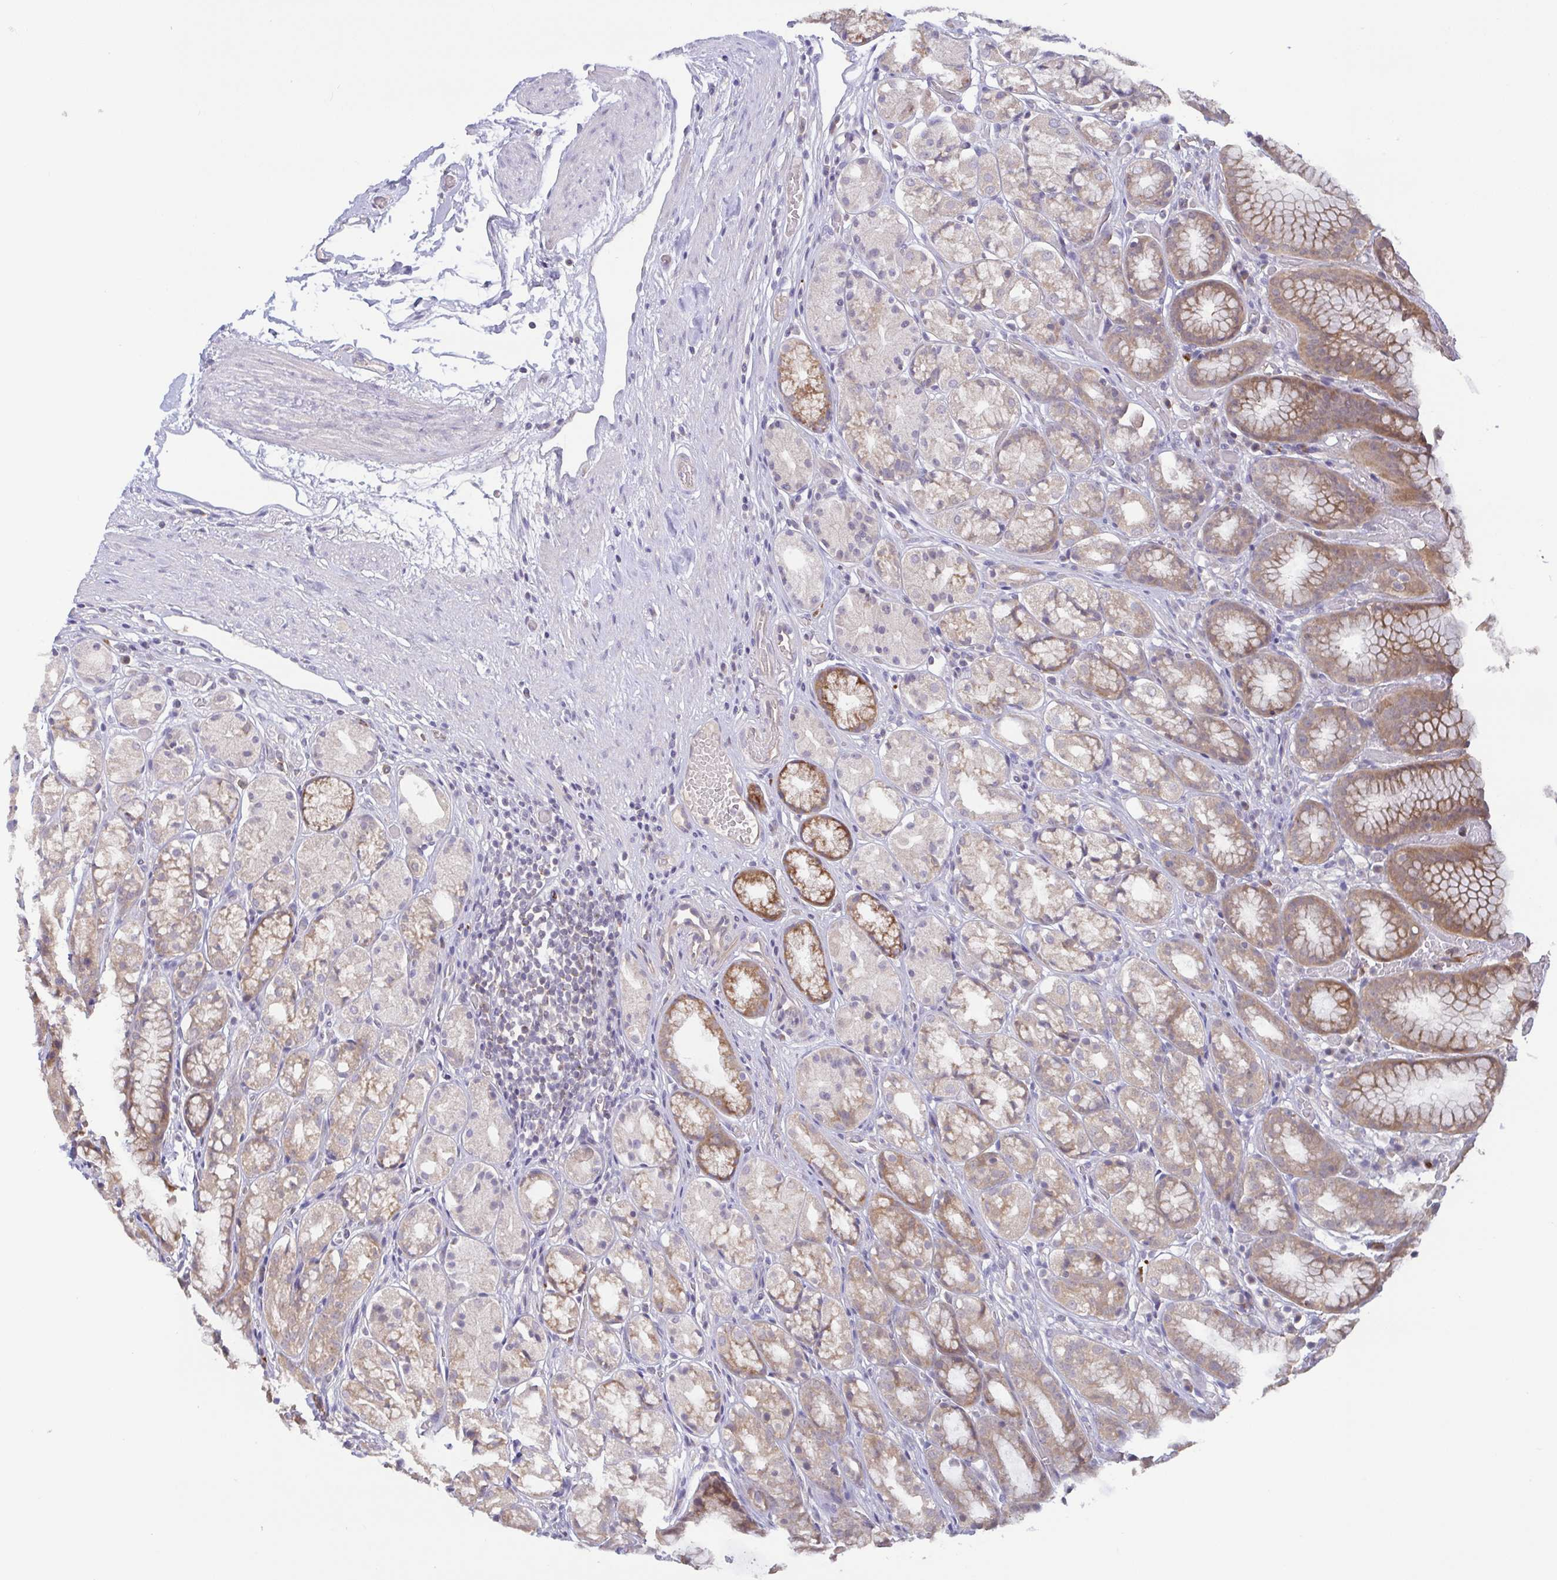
{"staining": {"intensity": "moderate", "quantity": "25%-75%", "location": "cytoplasmic/membranous"}, "tissue": "stomach", "cell_type": "Glandular cells", "image_type": "normal", "snomed": [{"axis": "morphology", "description": "Normal tissue, NOS"}, {"axis": "topography", "description": "Stomach"}], "caption": "Immunohistochemistry staining of unremarkable stomach, which exhibits medium levels of moderate cytoplasmic/membranous staining in about 25%-75% of glandular cells indicating moderate cytoplasmic/membranous protein staining. The staining was performed using DAB (3,3'-diaminobenzidine) (brown) for protein detection and nuclei were counterstained in hematoxylin (blue).", "gene": "OSBPL7", "patient": {"sex": "male", "age": 70}}